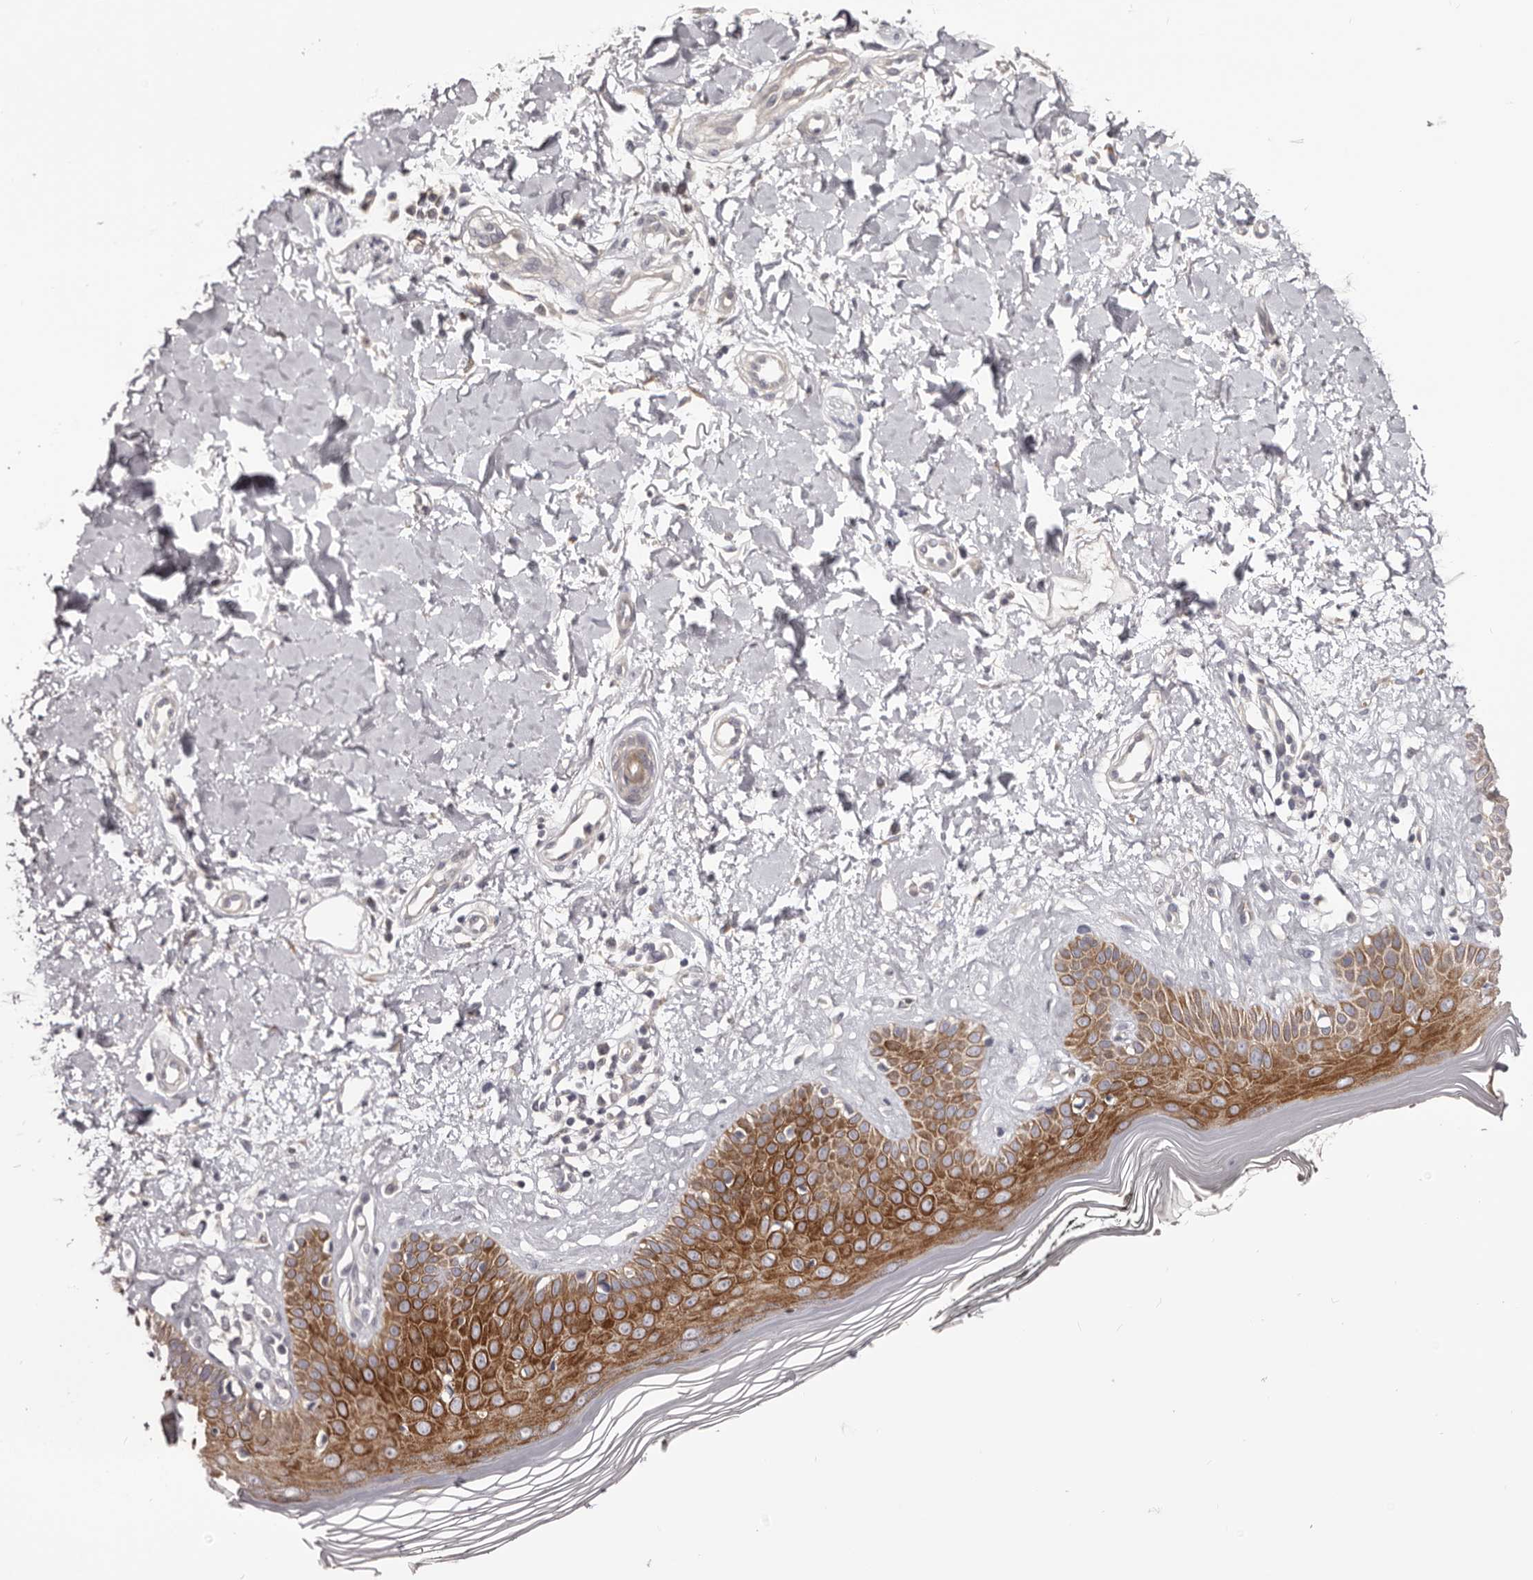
{"staining": {"intensity": "negative", "quantity": "none", "location": "none"}, "tissue": "skin", "cell_type": "Fibroblasts", "image_type": "normal", "snomed": [{"axis": "morphology", "description": "Normal tissue, NOS"}, {"axis": "topography", "description": "Skin"}], "caption": "Immunohistochemistry (IHC) of unremarkable skin exhibits no expression in fibroblasts. (DAB immunohistochemistry visualized using brightfield microscopy, high magnification).", "gene": "KCNJ8", "patient": {"sex": "female", "age": 64}}